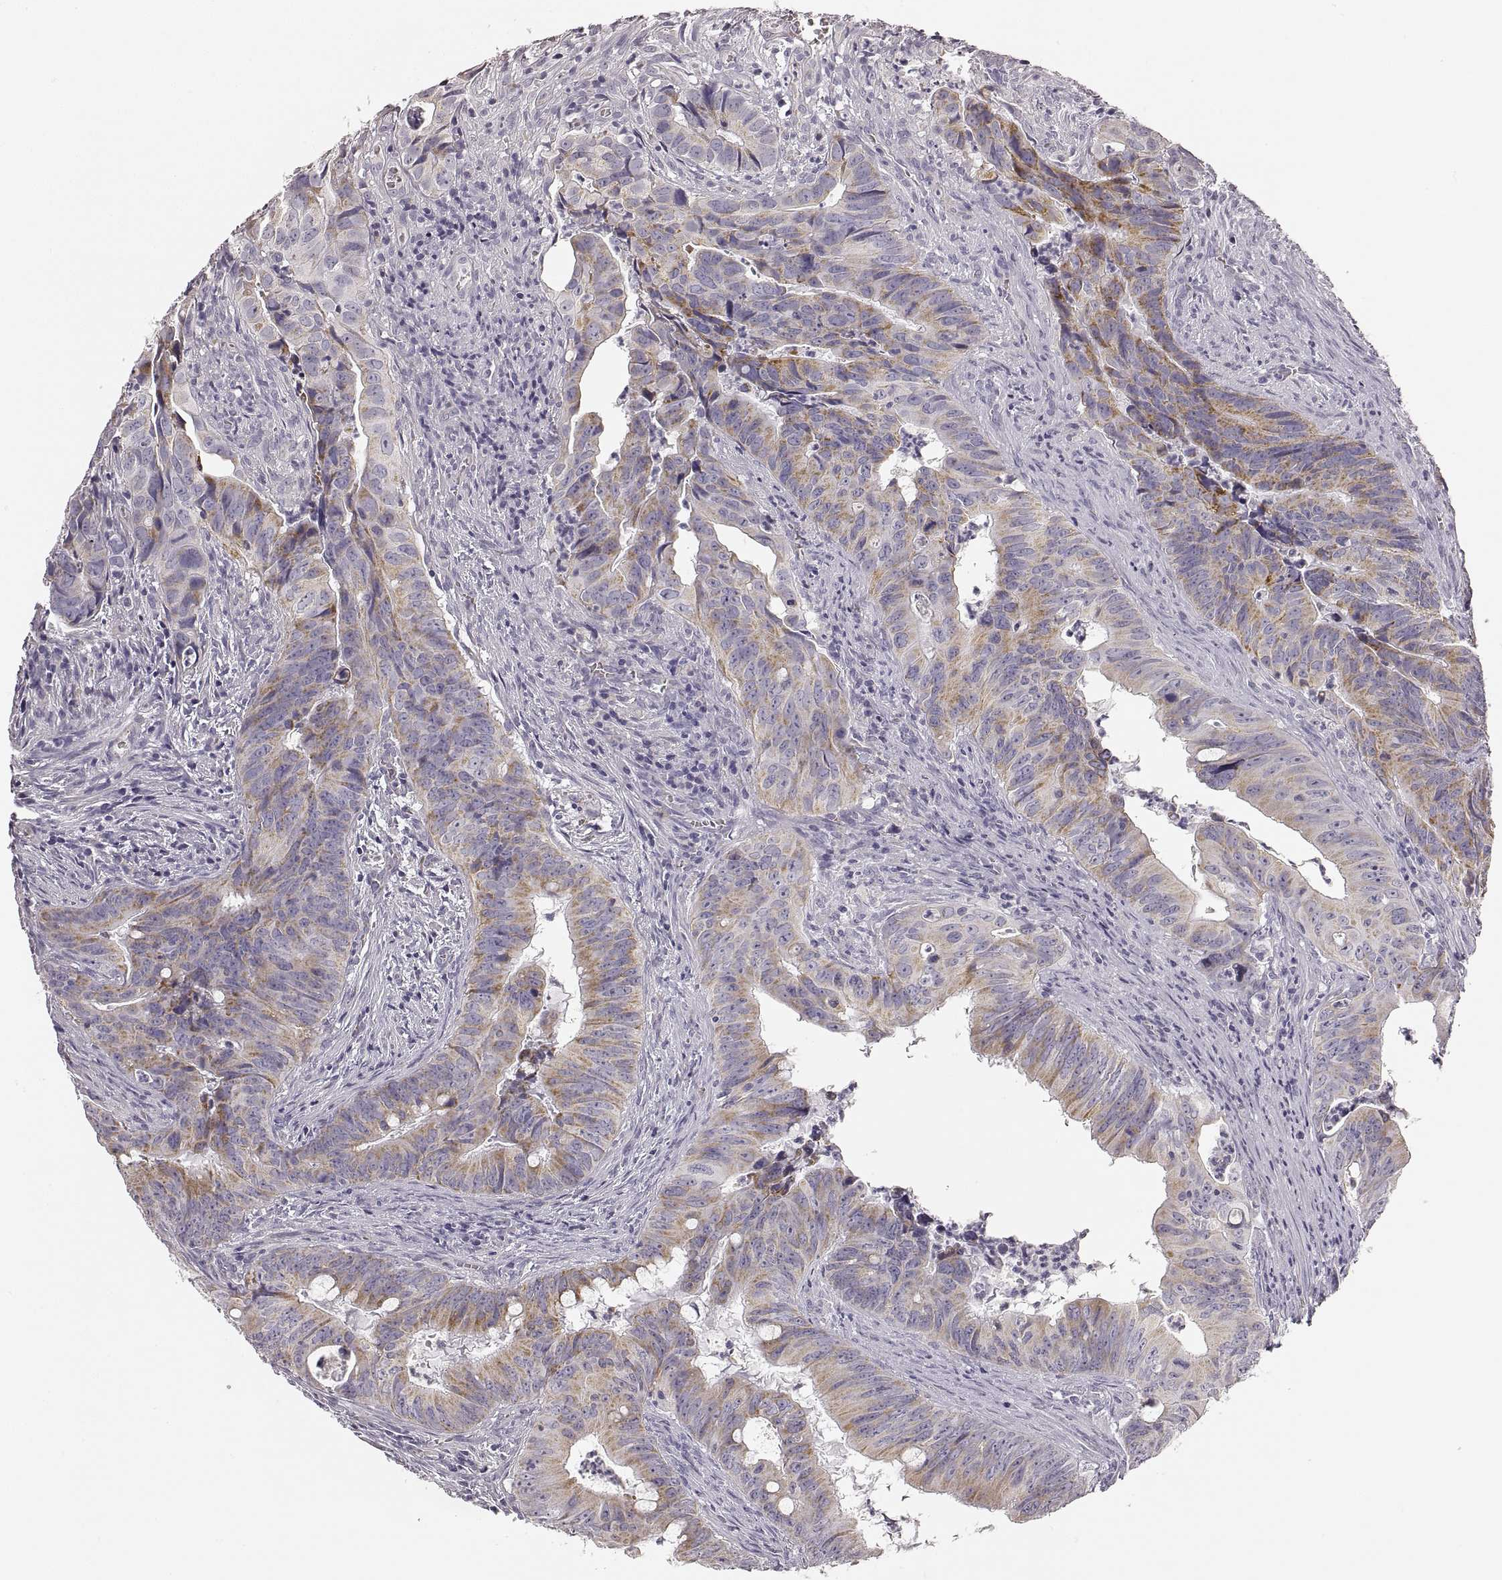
{"staining": {"intensity": "weak", "quantity": ">75%", "location": "cytoplasmic/membranous"}, "tissue": "colorectal cancer", "cell_type": "Tumor cells", "image_type": "cancer", "snomed": [{"axis": "morphology", "description": "Adenocarcinoma, NOS"}, {"axis": "topography", "description": "Colon"}], "caption": "IHC of human adenocarcinoma (colorectal) displays low levels of weak cytoplasmic/membranous positivity in about >75% of tumor cells.", "gene": "RDH13", "patient": {"sex": "female", "age": 82}}